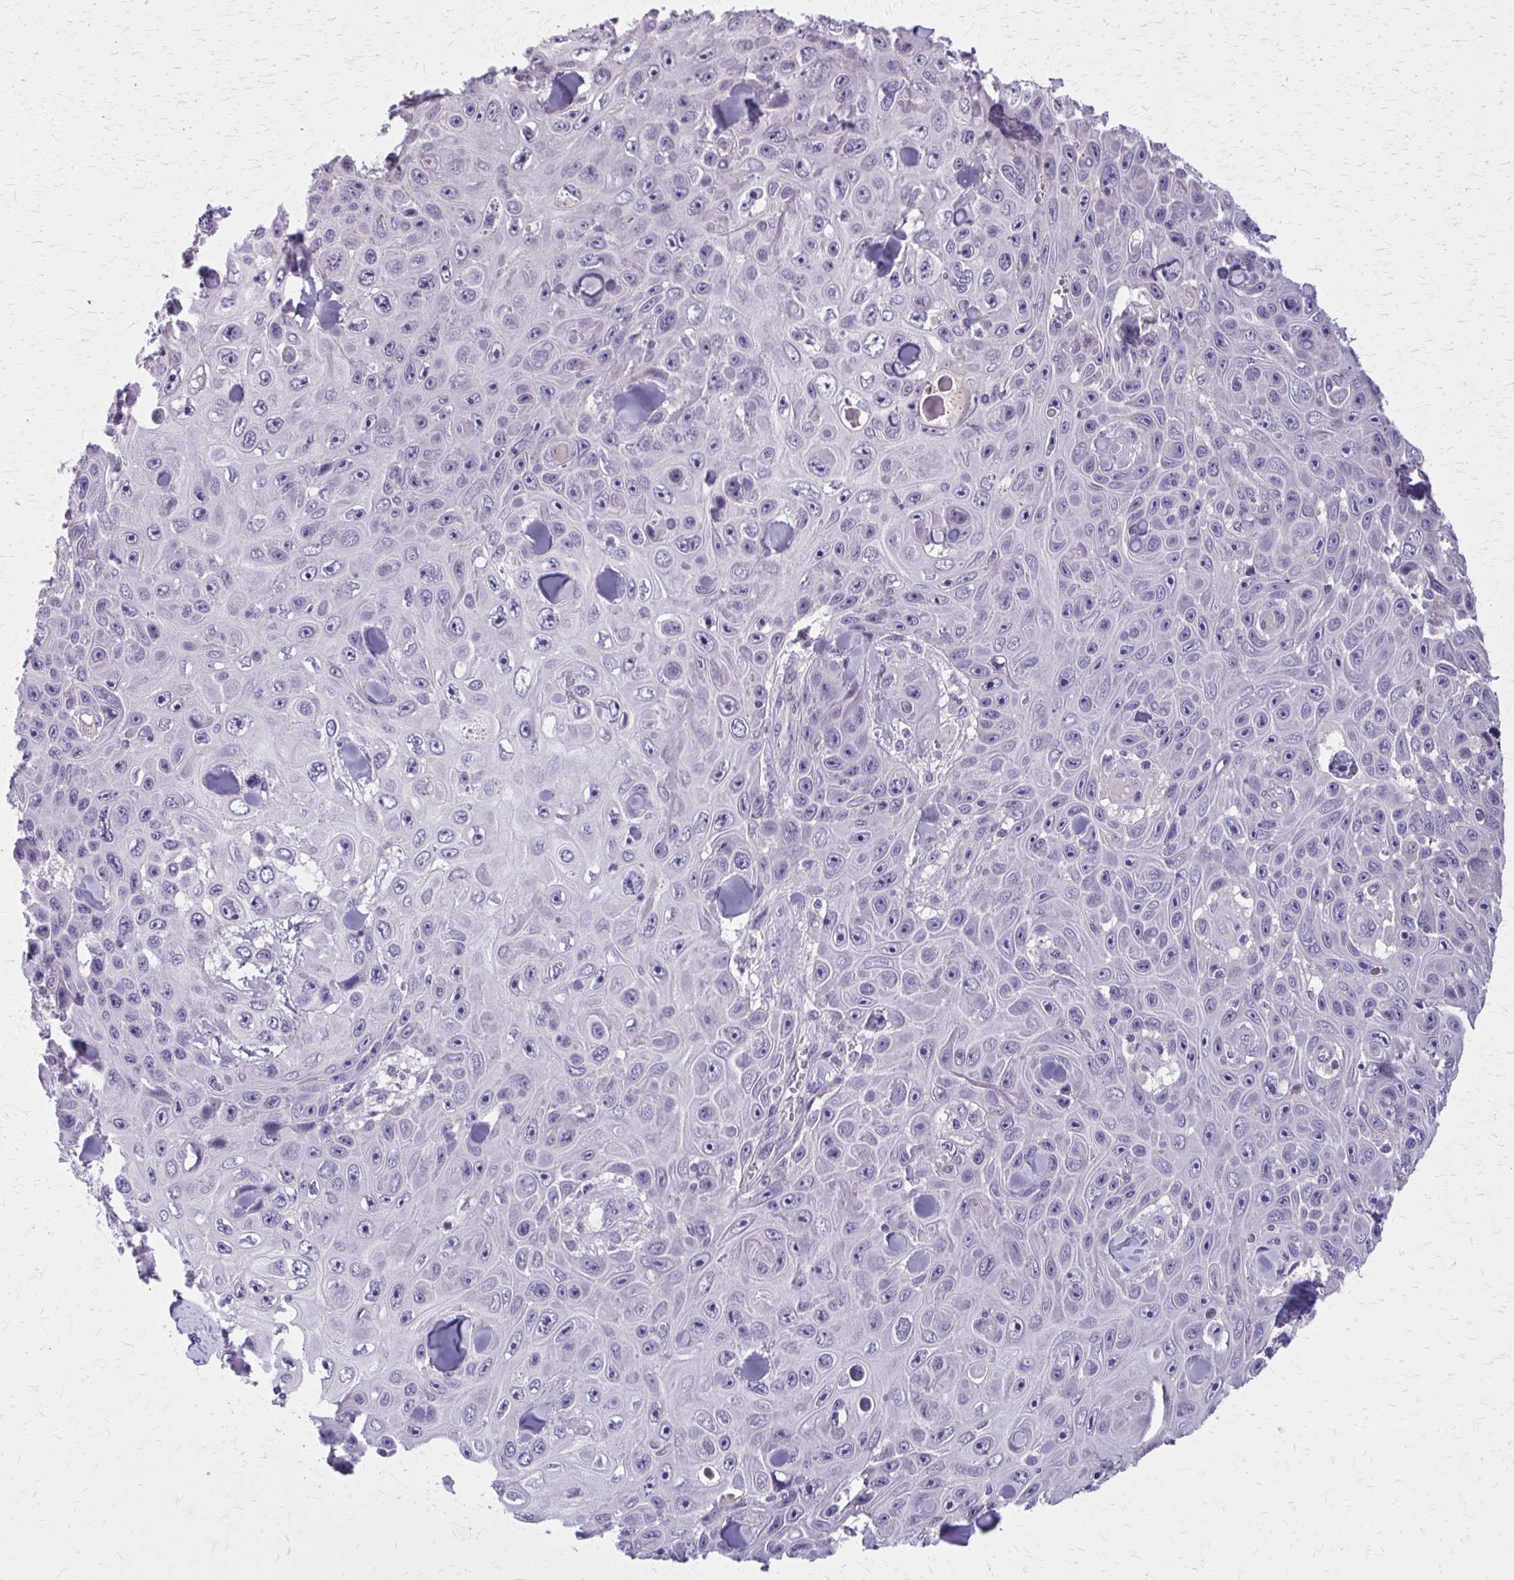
{"staining": {"intensity": "negative", "quantity": "none", "location": "none"}, "tissue": "skin cancer", "cell_type": "Tumor cells", "image_type": "cancer", "snomed": [{"axis": "morphology", "description": "Squamous cell carcinoma, NOS"}, {"axis": "topography", "description": "Skin"}], "caption": "Protein analysis of skin squamous cell carcinoma demonstrates no significant staining in tumor cells.", "gene": "OR4A47", "patient": {"sex": "male", "age": 82}}